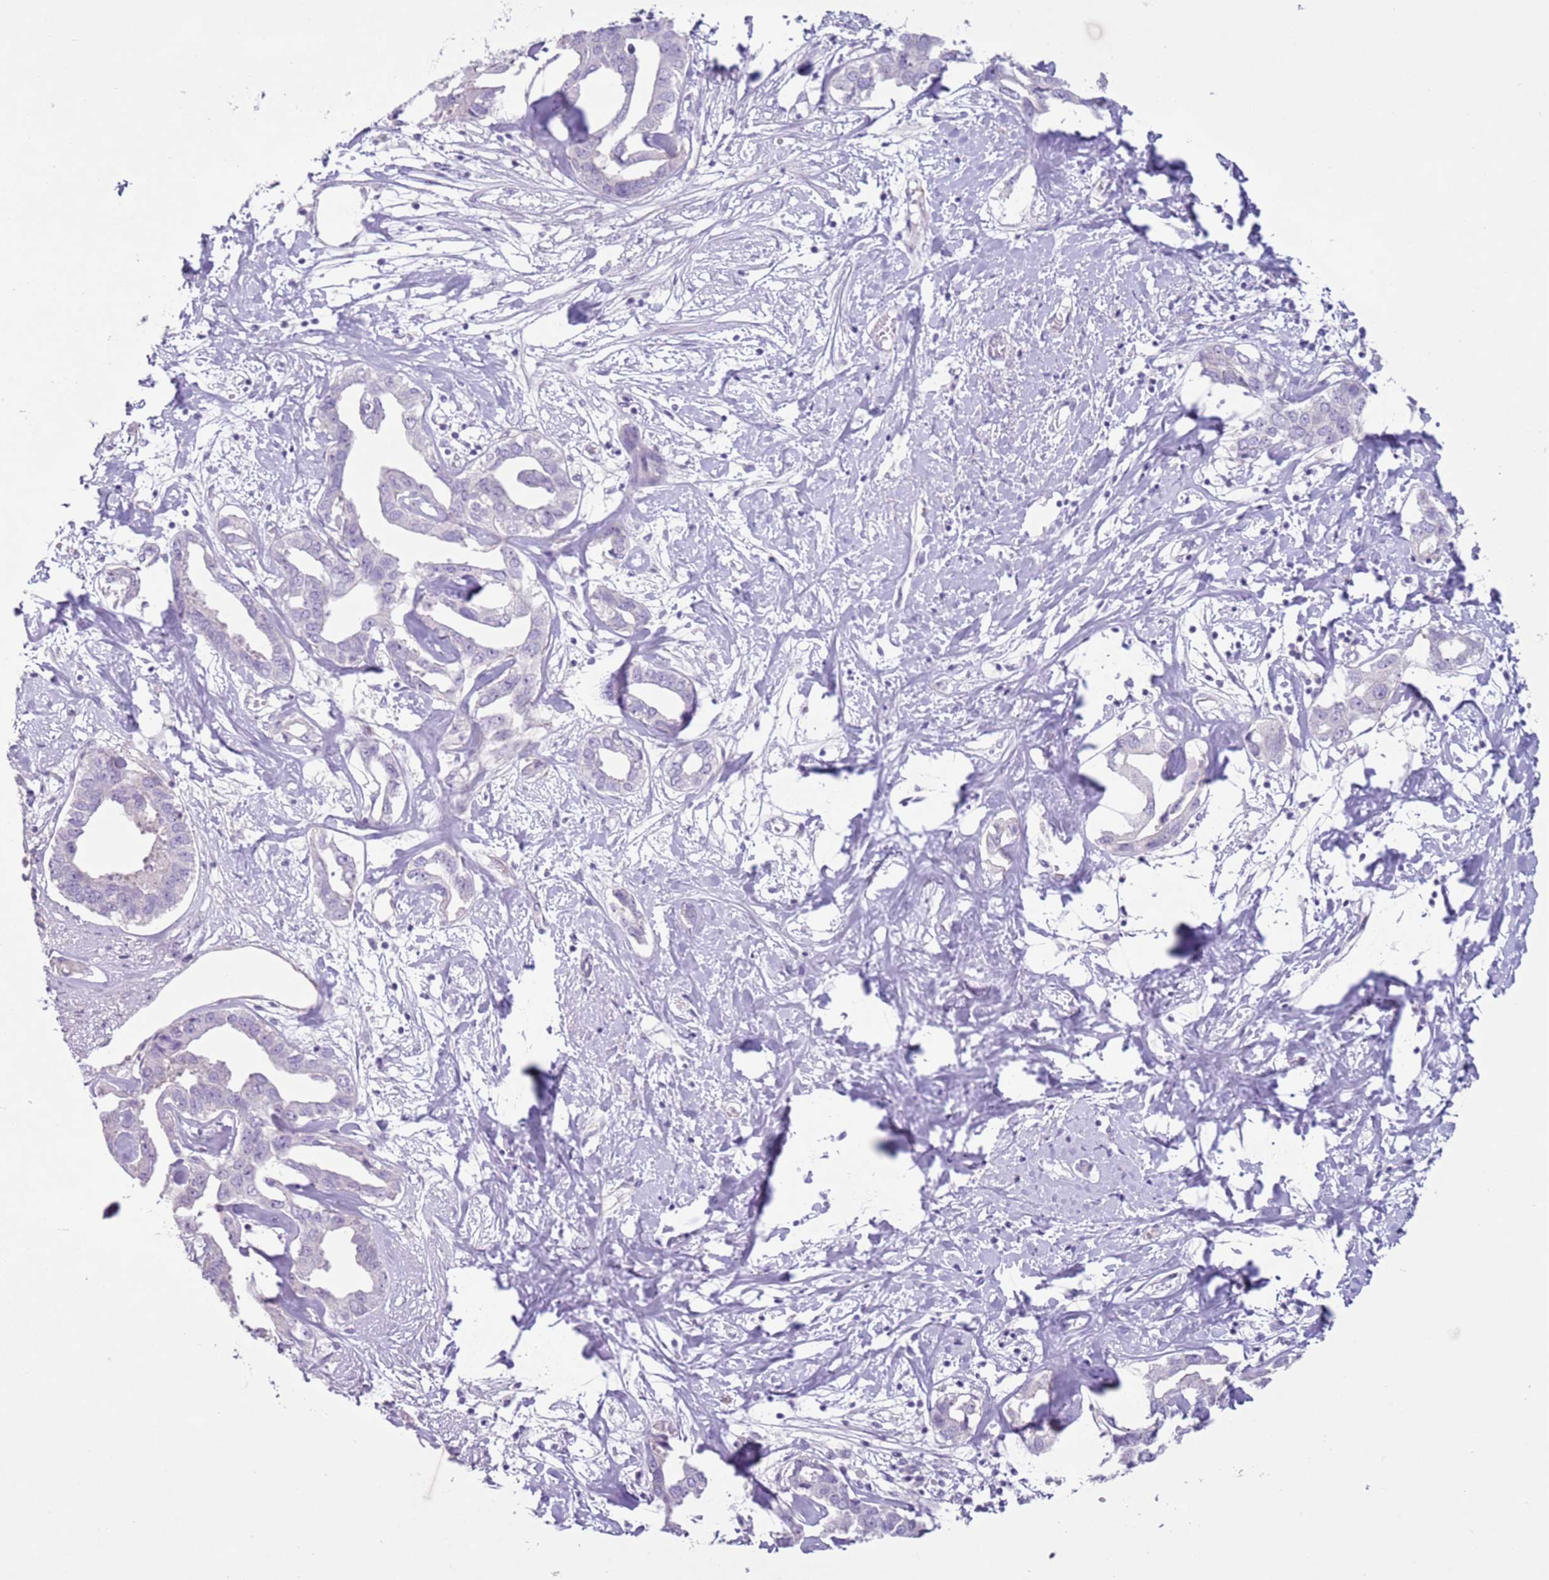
{"staining": {"intensity": "negative", "quantity": "none", "location": "none"}, "tissue": "liver cancer", "cell_type": "Tumor cells", "image_type": "cancer", "snomed": [{"axis": "morphology", "description": "Cholangiocarcinoma"}, {"axis": "topography", "description": "Liver"}], "caption": "This is a micrograph of immunohistochemistry (IHC) staining of liver cancer (cholangiocarcinoma), which shows no staining in tumor cells.", "gene": "ZNF239", "patient": {"sex": "male", "age": 59}}